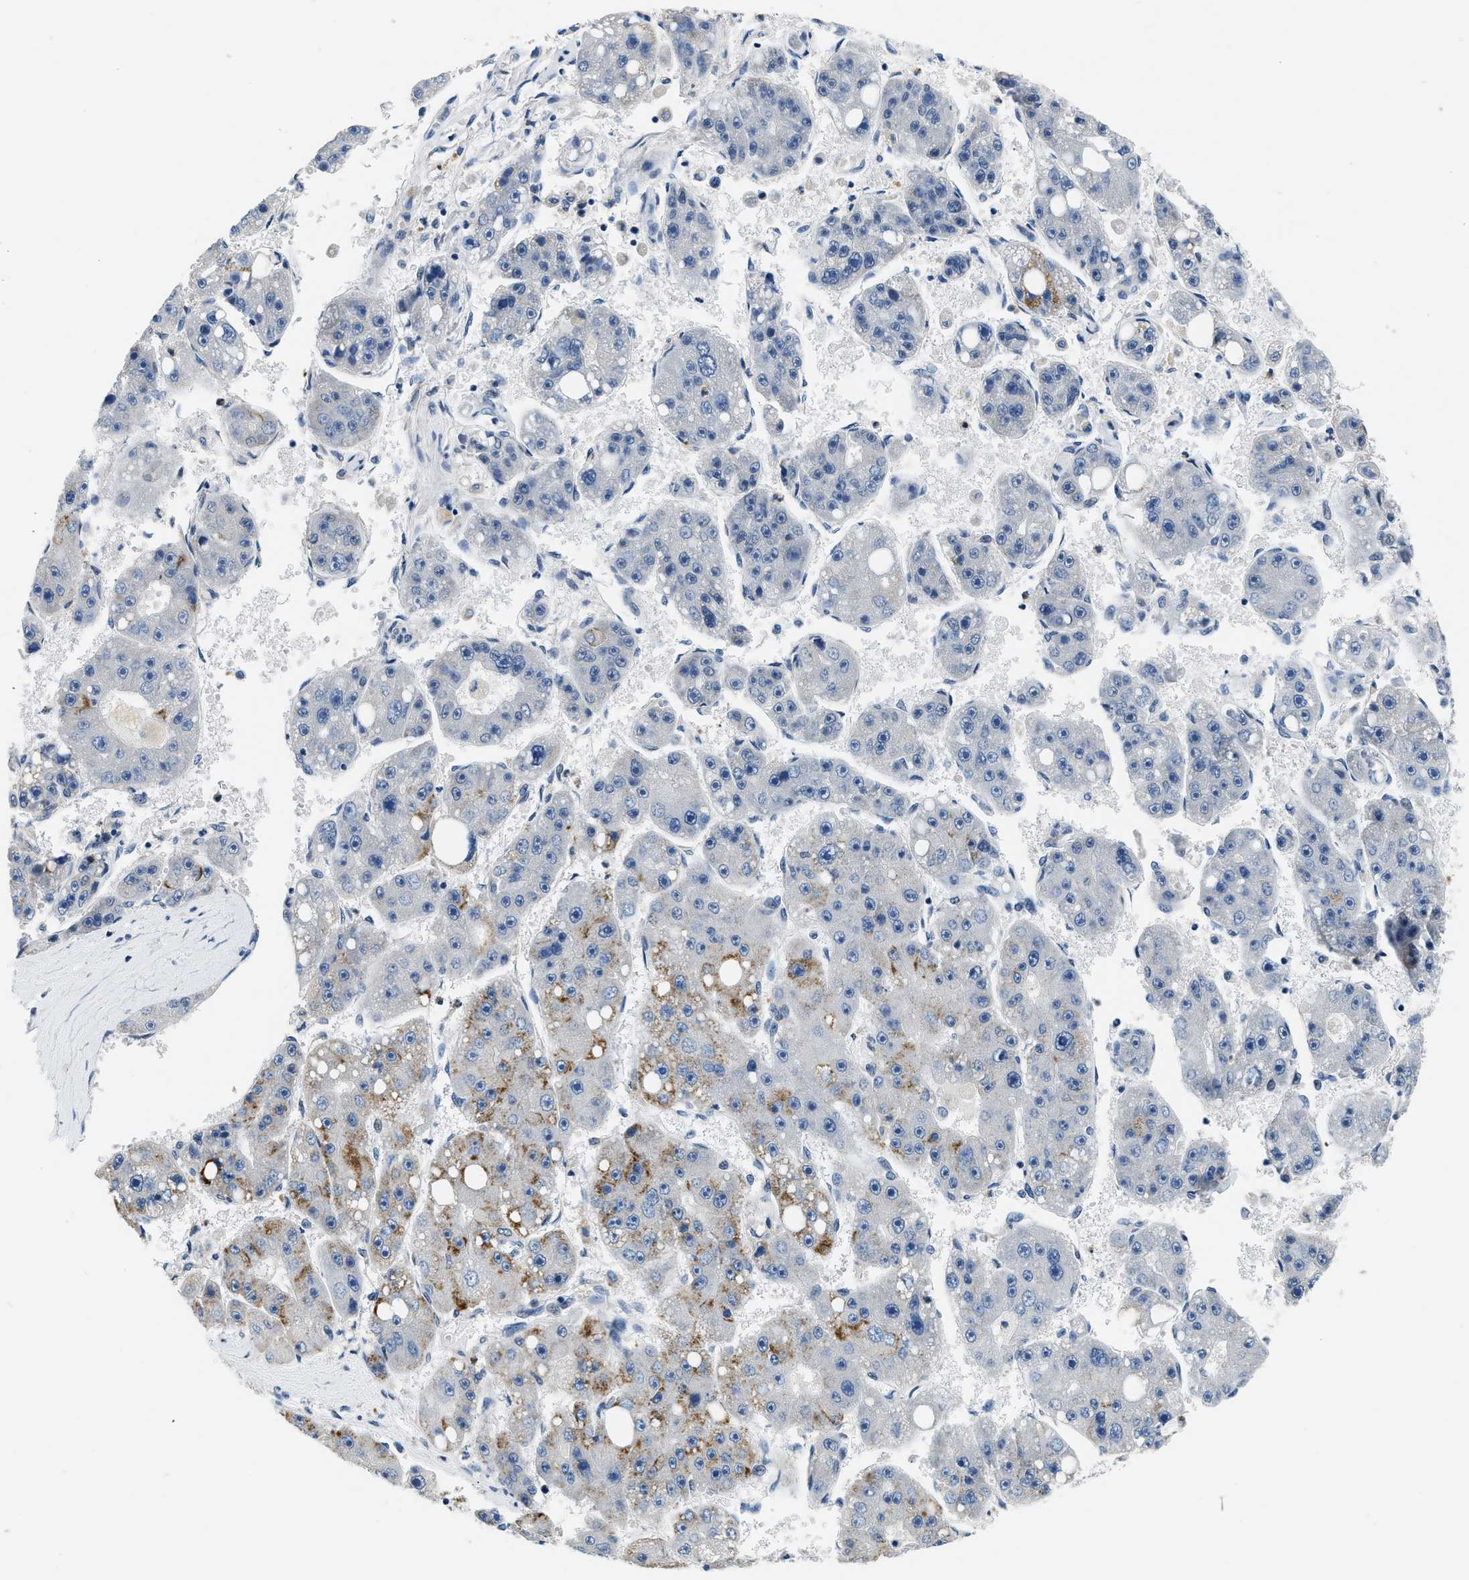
{"staining": {"intensity": "moderate", "quantity": "<25%", "location": "cytoplasmic/membranous"}, "tissue": "liver cancer", "cell_type": "Tumor cells", "image_type": "cancer", "snomed": [{"axis": "morphology", "description": "Carcinoma, Hepatocellular, NOS"}, {"axis": "topography", "description": "Liver"}], "caption": "The micrograph shows immunohistochemical staining of liver cancer (hepatocellular carcinoma). There is moderate cytoplasmic/membranous positivity is seen in about <25% of tumor cells.", "gene": "SMAD4", "patient": {"sex": "female", "age": 61}}